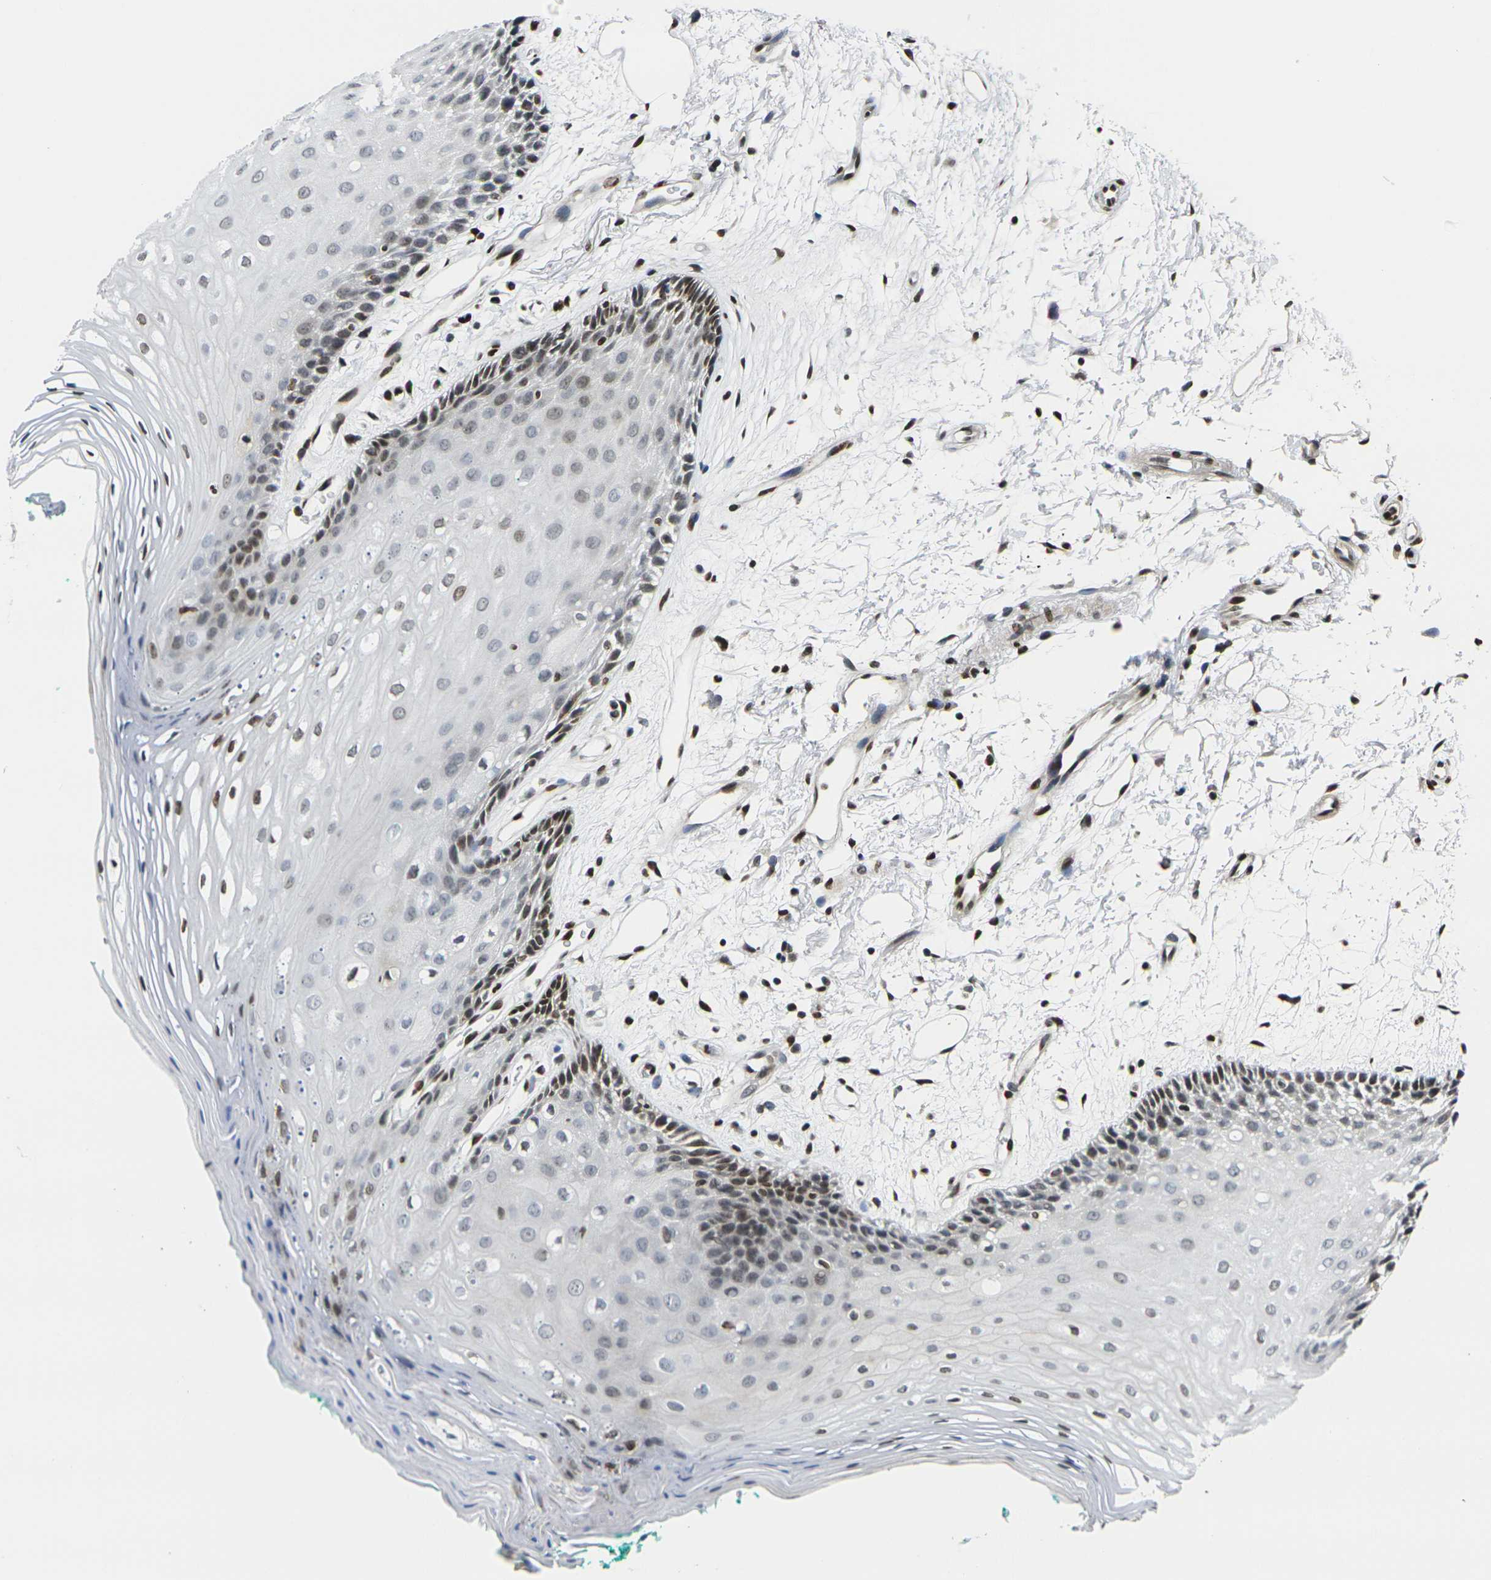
{"staining": {"intensity": "moderate", "quantity": "25%-75%", "location": "nuclear"}, "tissue": "oral mucosa", "cell_type": "Squamous epithelial cells", "image_type": "normal", "snomed": [{"axis": "morphology", "description": "Normal tissue, NOS"}, {"axis": "topography", "description": "Skeletal muscle"}, {"axis": "topography", "description": "Oral tissue"}, {"axis": "topography", "description": "Peripheral nerve tissue"}], "caption": "Protein expression analysis of normal human oral mucosa reveals moderate nuclear expression in approximately 25%-75% of squamous epithelial cells.", "gene": "H1", "patient": {"sex": "female", "age": 84}}